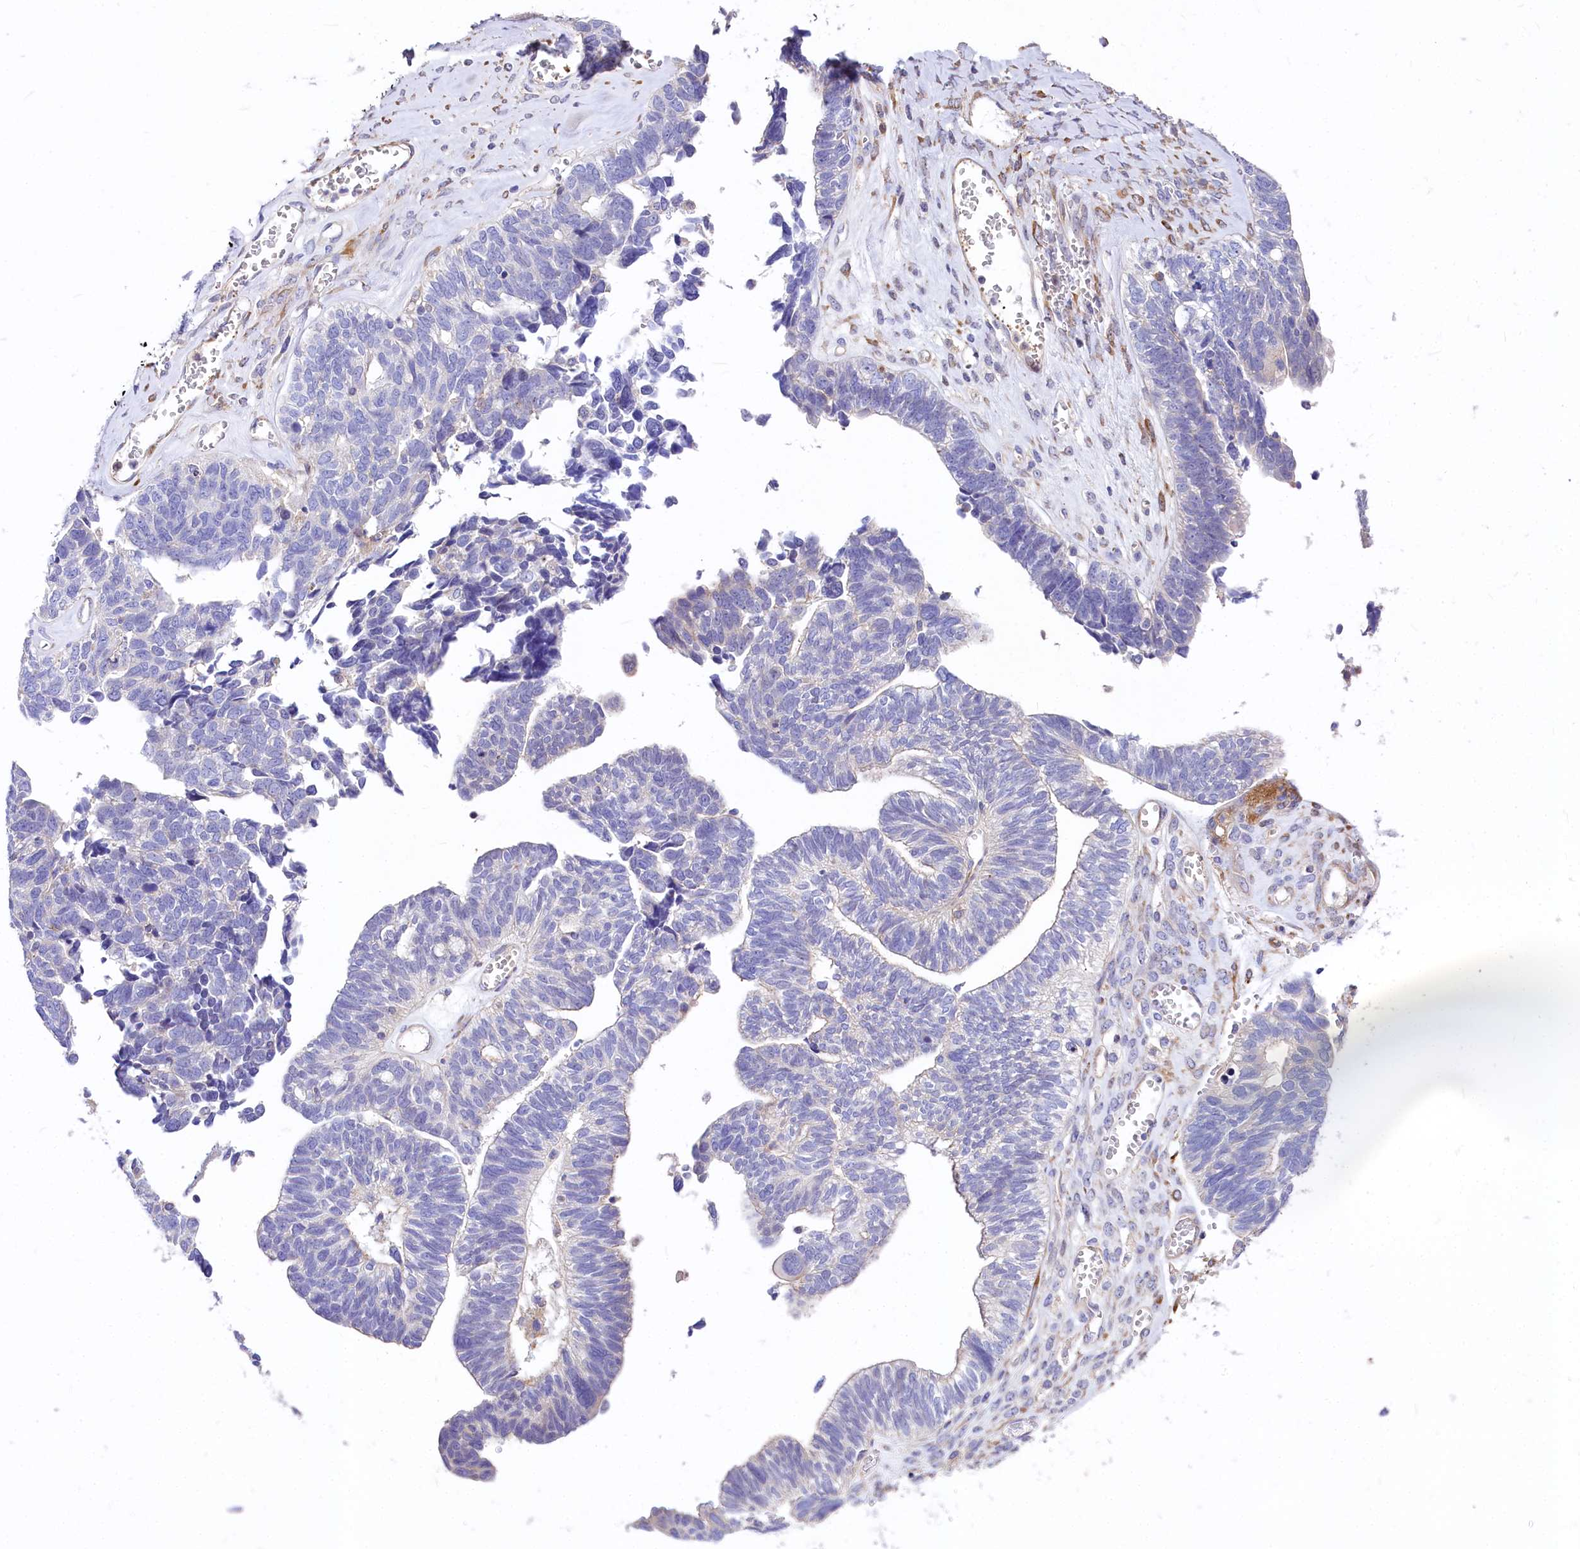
{"staining": {"intensity": "negative", "quantity": "none", "location": "none"}, "tissue": "ovarian cancer", "cell_type": "Tumor cells", "image_type": "cancer", "snomed": [{"axis": "morphology", "description": "Cystadenocarcinoma, serous, NOS"}, {"axis": "topography", "description": "Ovary"}], "caption": "Immunohistochemical staining of ovarian serous cystadenocarcinoma displays no significant expression in tumor cells.", "gene": "FCHSD2", "patient": {"sex": "female", "age": 79}}